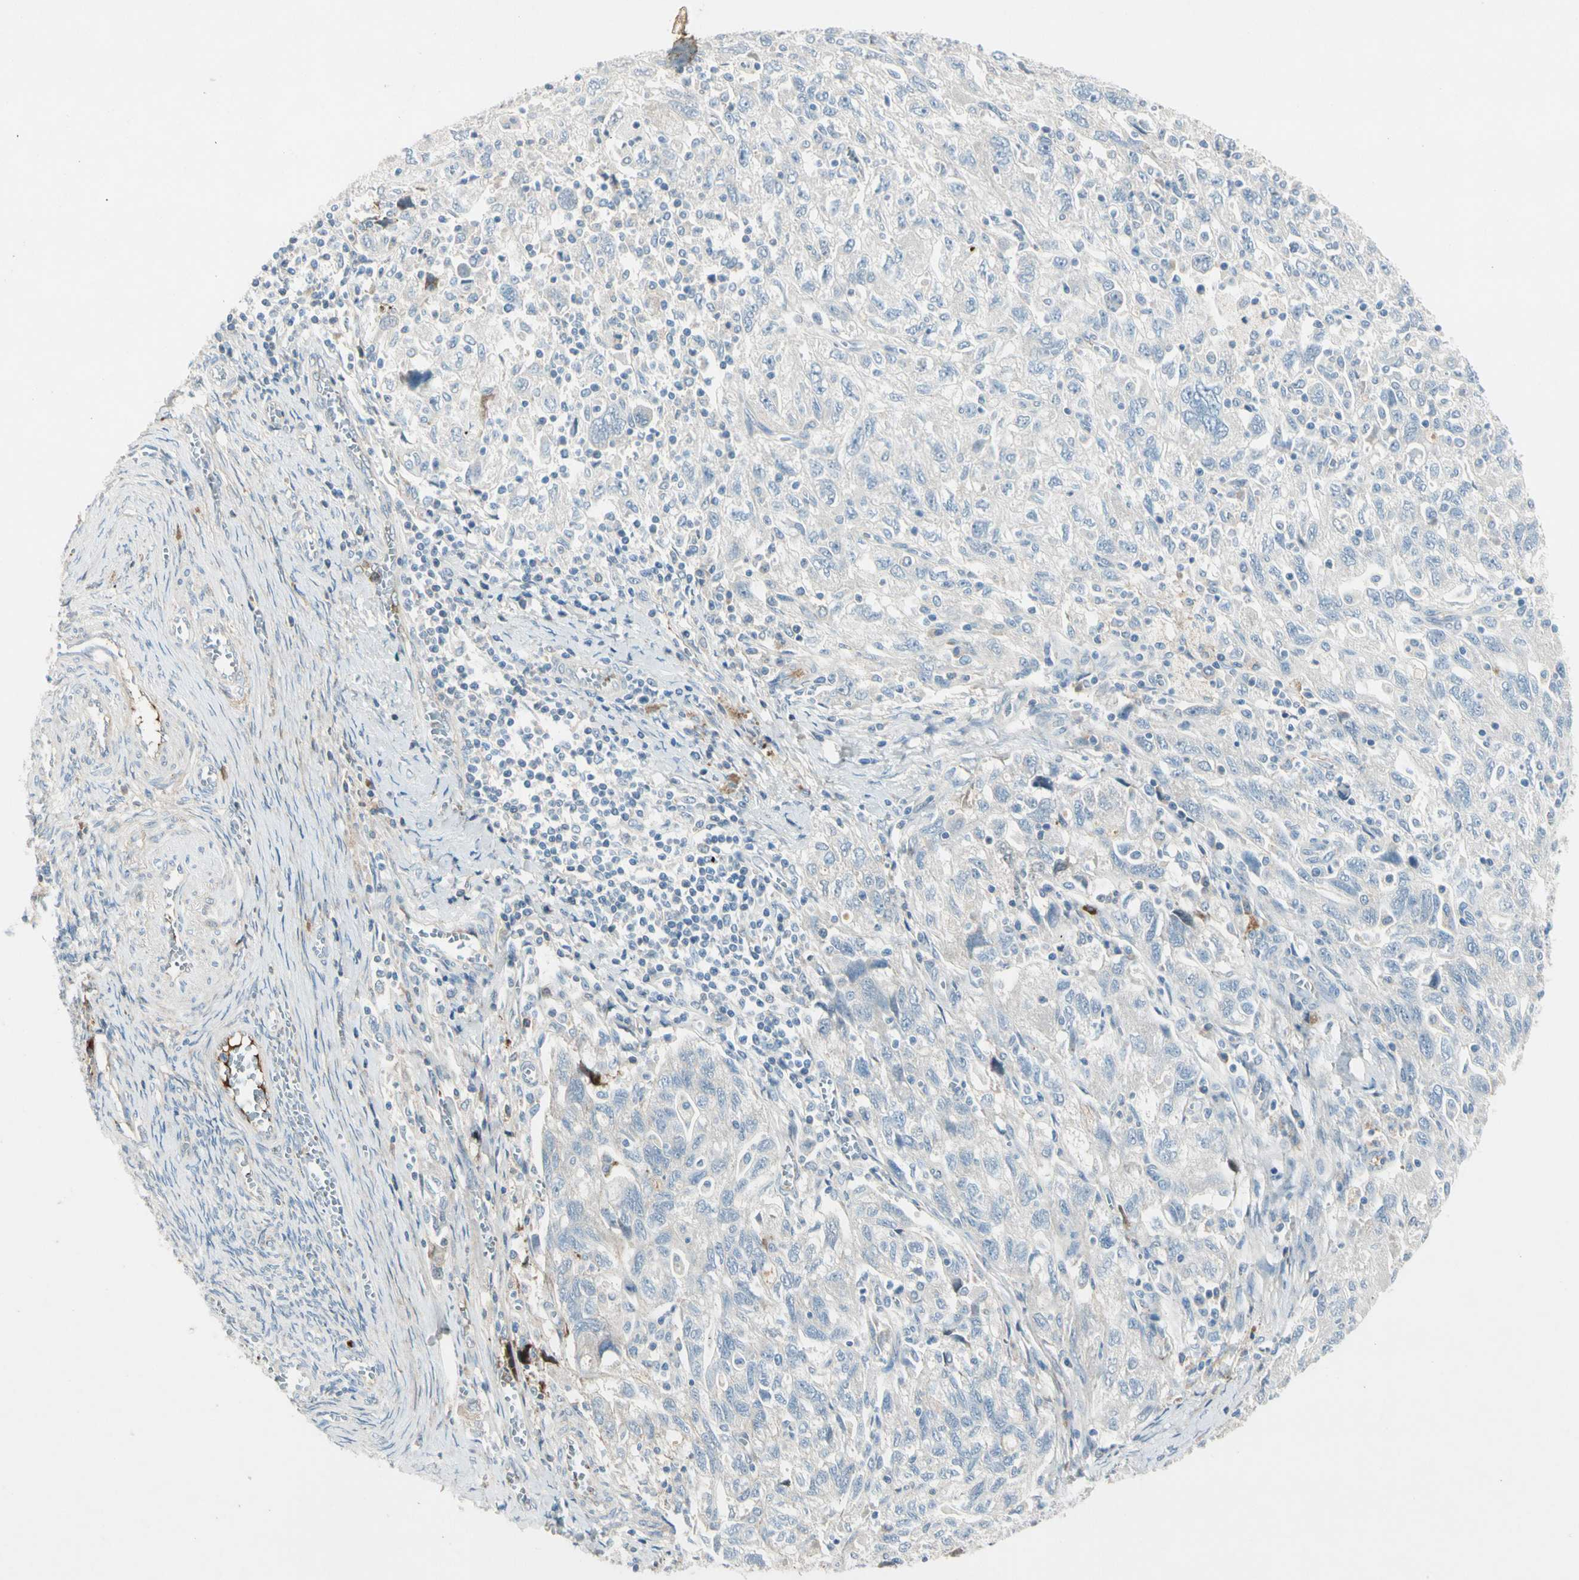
{"staining": {"intensity": "negative", "quantity": "none", "location": "none"}, "tissue": "ovarian cancer", "cell_type": "Tumor cells", "image_type": "cancer", "snomed": [{"axis": "morphology", "description": "Carcinoma, NOS"}, {"axis": "morphology", "description": "Cystadenocarcinoma, serous, NOS"}, {"axis": "topography", "description": "Ovary"}], "caption": "A histopathology image of ovarian carcinoma stained for a protein demonstrates no brown staining in tumor cells.", "gene": "SERPIND1", "patient": {"sex": "female", "age": 69}}